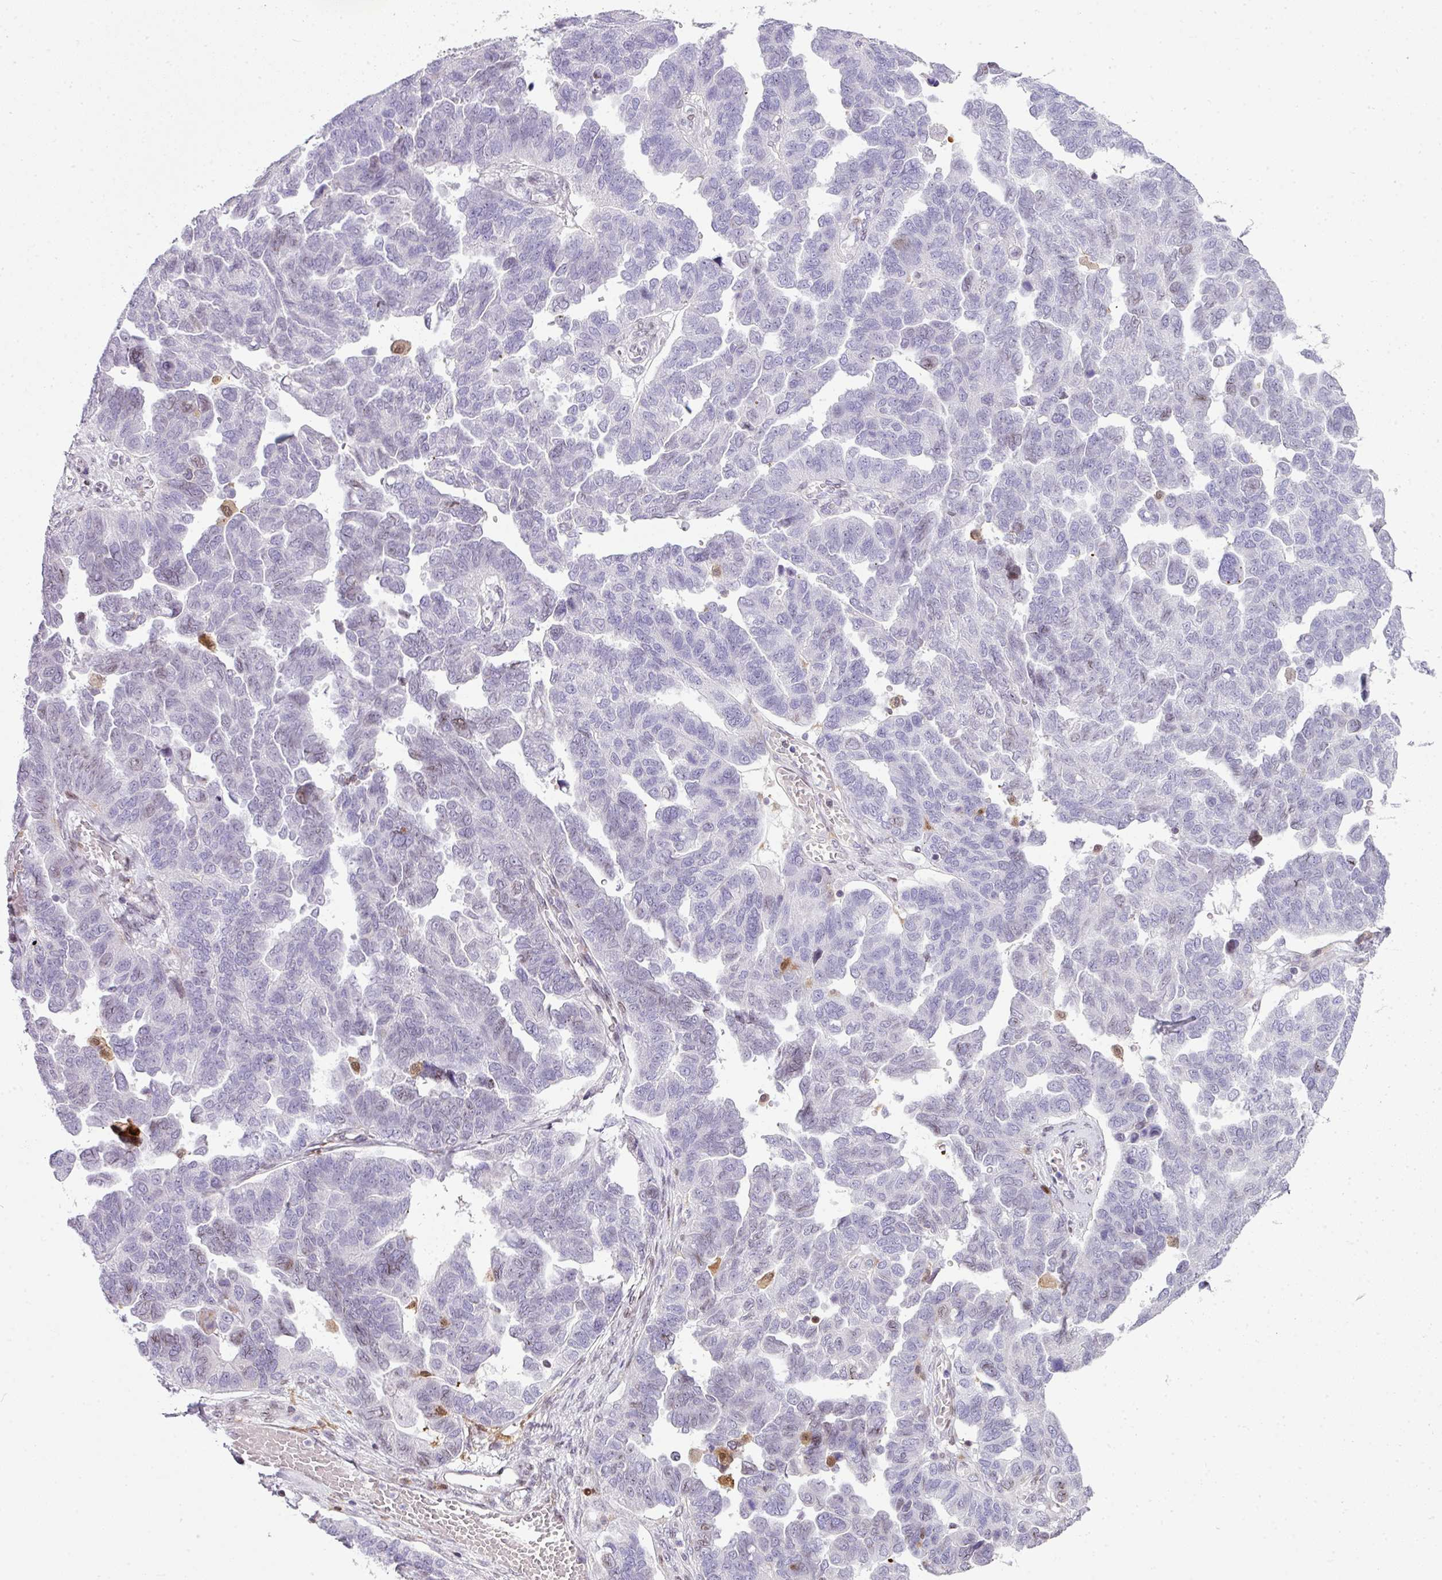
{"staining": {"intensity": "negative", "quantity": "none", "location": "none"}, "tissue": "ovarian cancer", "cell_type": "Tumor cells", "image_type": "cancer", "snomed": [{"axis": "morphology", "description": "Cystadenocarcinoma, serous, NOS"}, {"axis": "topography", "description": "Ovary"}], "caption": "There is no significant positivity in tumor cells of serous cystadenocarcinoma (ovarian).", "gene": "PLK1", "patient": {"sex": "female", "age": 64}}